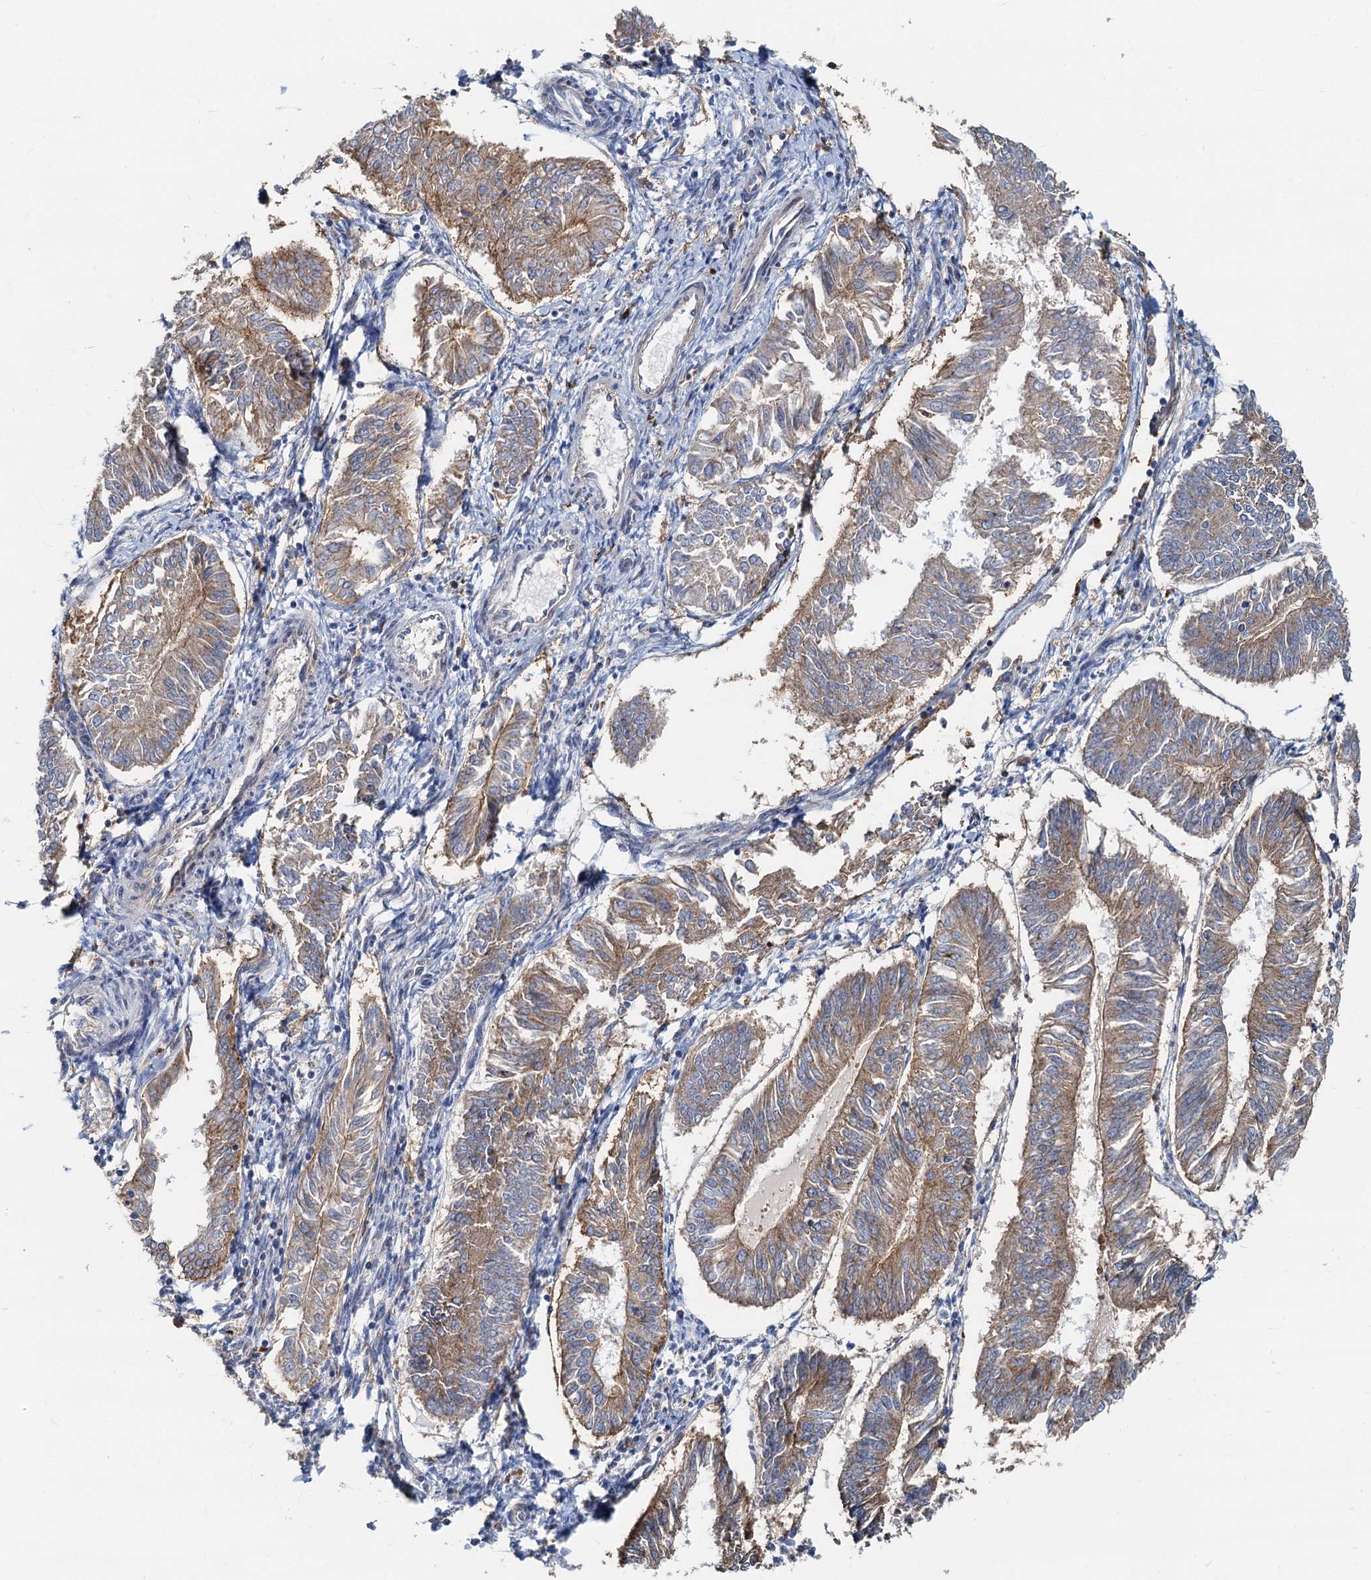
{"staining": {"intensity": "moderate", "quantity": "25%-75%", "location": "cytoplasmic/membranous"}, "tissue": "endometrial cancer", "cell_type": "Tumor cells", "image_type": "cancer", "snomed": [{"axis": "morphology", "description": "Adenocarcinoma, NOS"}, {"axis": "topography", "description": "Endometrium"}], "caption": "Endometrial adenocarcinoma stained with a protein marker shows moderate staining in tumor cells.", "gene": "LNX2", "patient": {"sex": "female", "age": 58}}